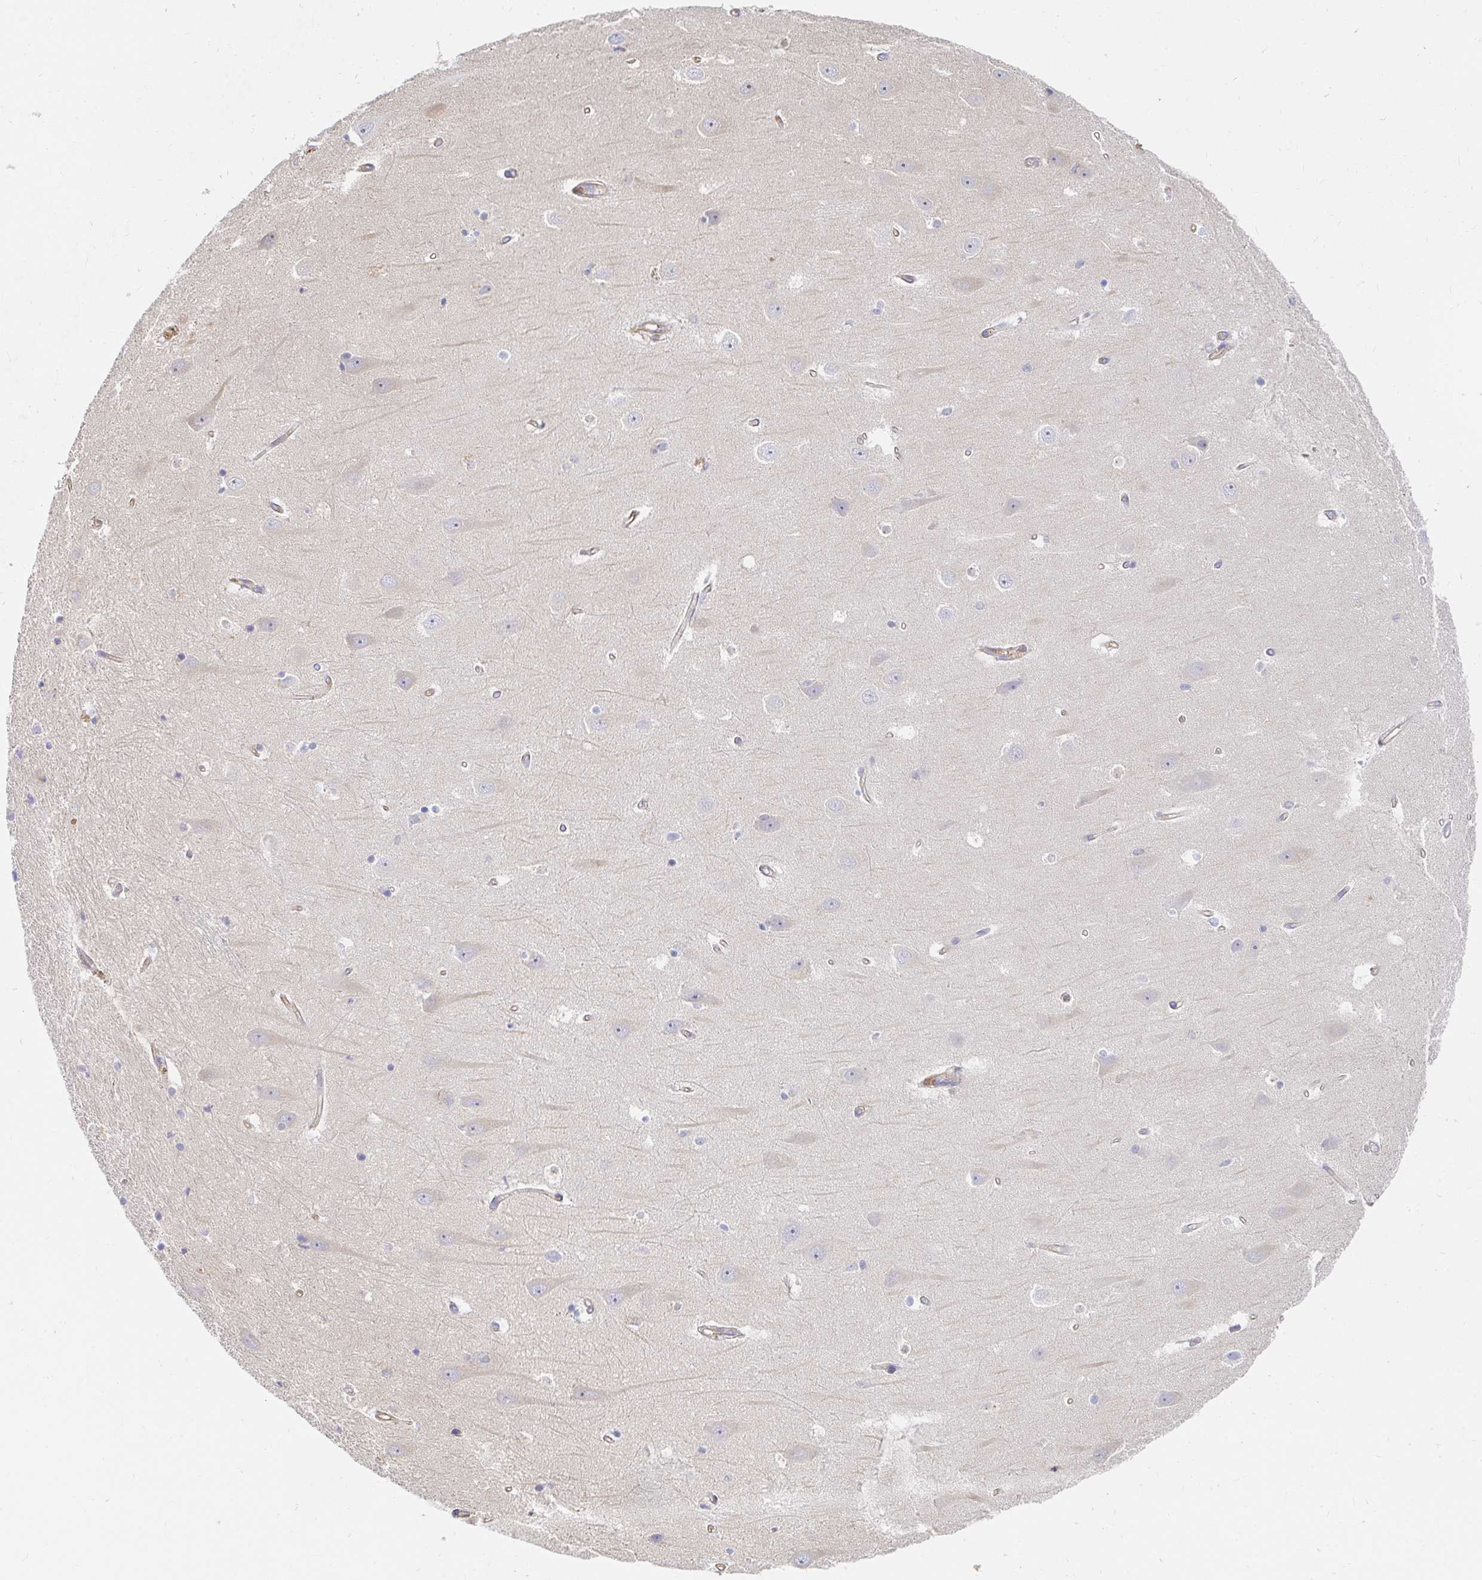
{"staining": {"intensity": "weak", "quantity": "<25%", "location": "cytoplasmic/membranous"}, "tissue": "hippocampus", "cell_type": "Glial cells", "image_type": "normal", "snomed": [{"axis": "morphology", "description": "Normal tissue, NOS"}, {"axis": "topography", "description": "Hippocampus"}], "caption": "This is an immunohistochemistry histopathology image of benign hippocampus. There is no positivity in glial cells.", "gene": "TSPAN19", "patient": {"sex": "male", "age": 63}}